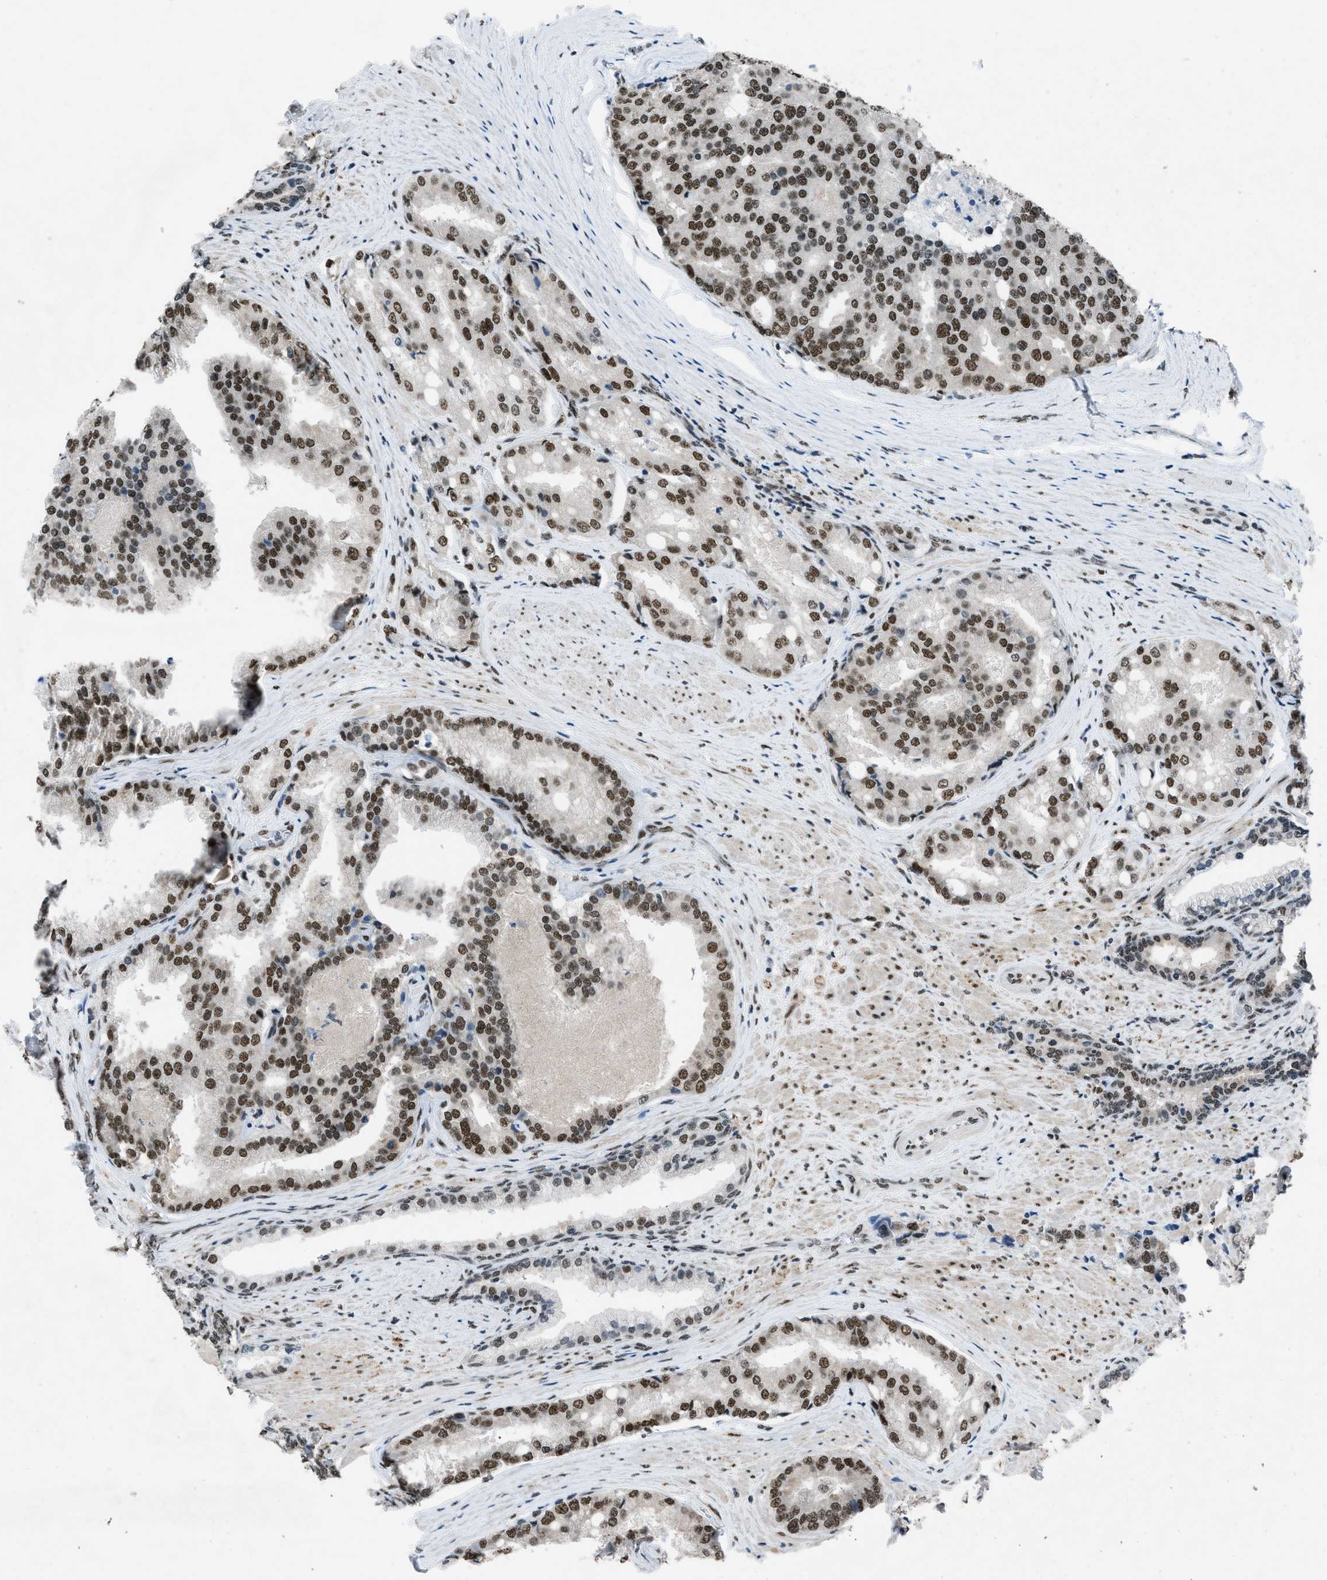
{"staining": {"intensity": "strong", "quantity": ">75%", "location": "nuclear"}, "tissue": "prostate cancer", "cell_type": "Tumor cells", "image_type": "cancer", "snomed": [{"axis": "morphology", "description": "Adenocarcinoma, High grade"}, {"axis": "topography", "description": "Prostate"}], "caption": "High-grade adenocarcinoma (prostate) stained with a protein marker exhibits strong staining in tumor cells.", "gene": "GATAD2B", "patient": {"sex": "male", "age": 50}}